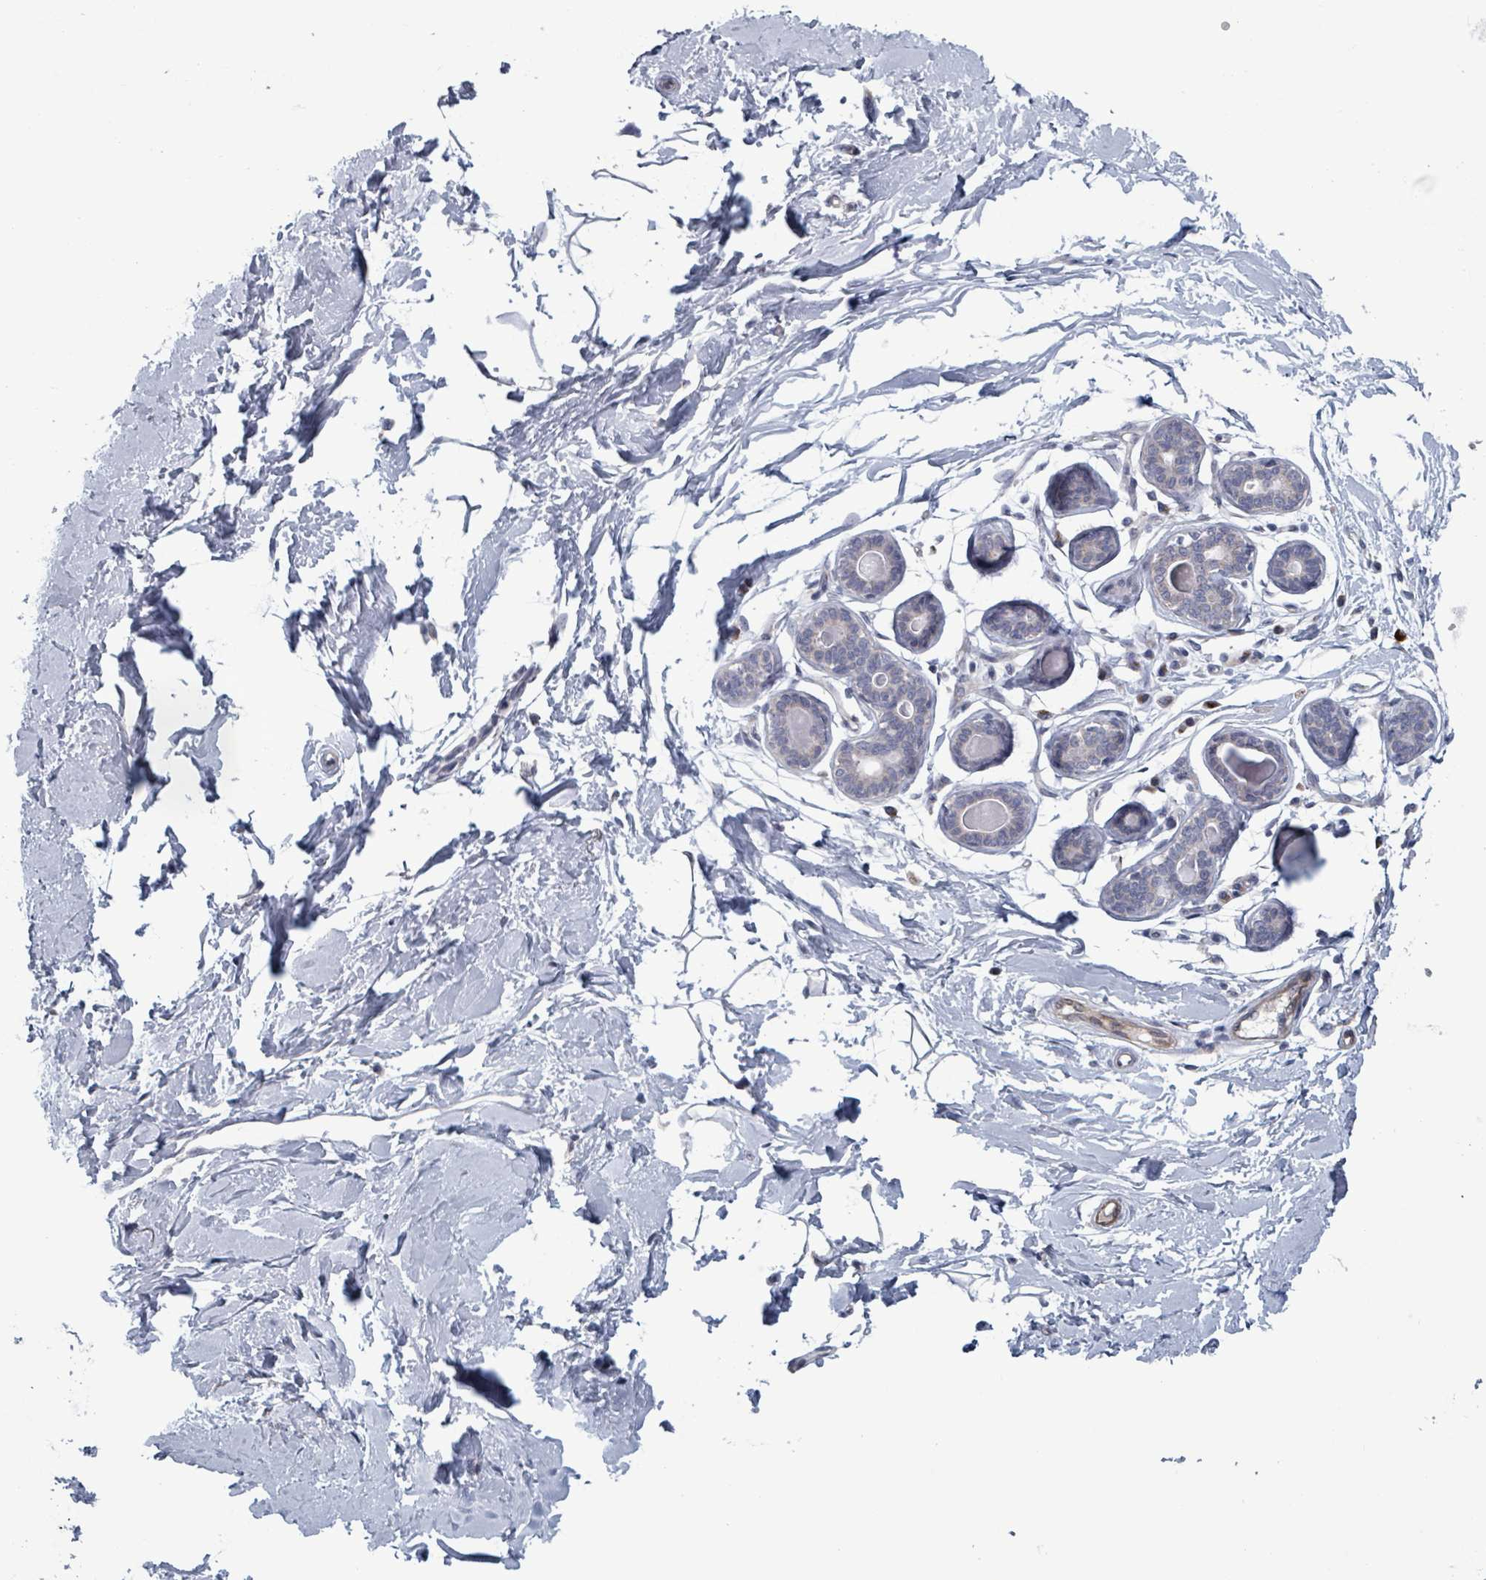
{"staining": {"intensity": "negative", "quantity": "none", "location": "none"}, "tissue": "breast", "cell_type": "Adipocytes", "image_type": "normal", "snomed": [{"axis": "morphology", "description": "Normal tissue, NOS"}, {"axis": "topography", "description": "Breast"}], "caption": "A photomicrograph of breast stained for a protein shows no brown staining in adipocytes.", "gene": "FKBP1A", "patient": {"sex": "female", "age": 23}}